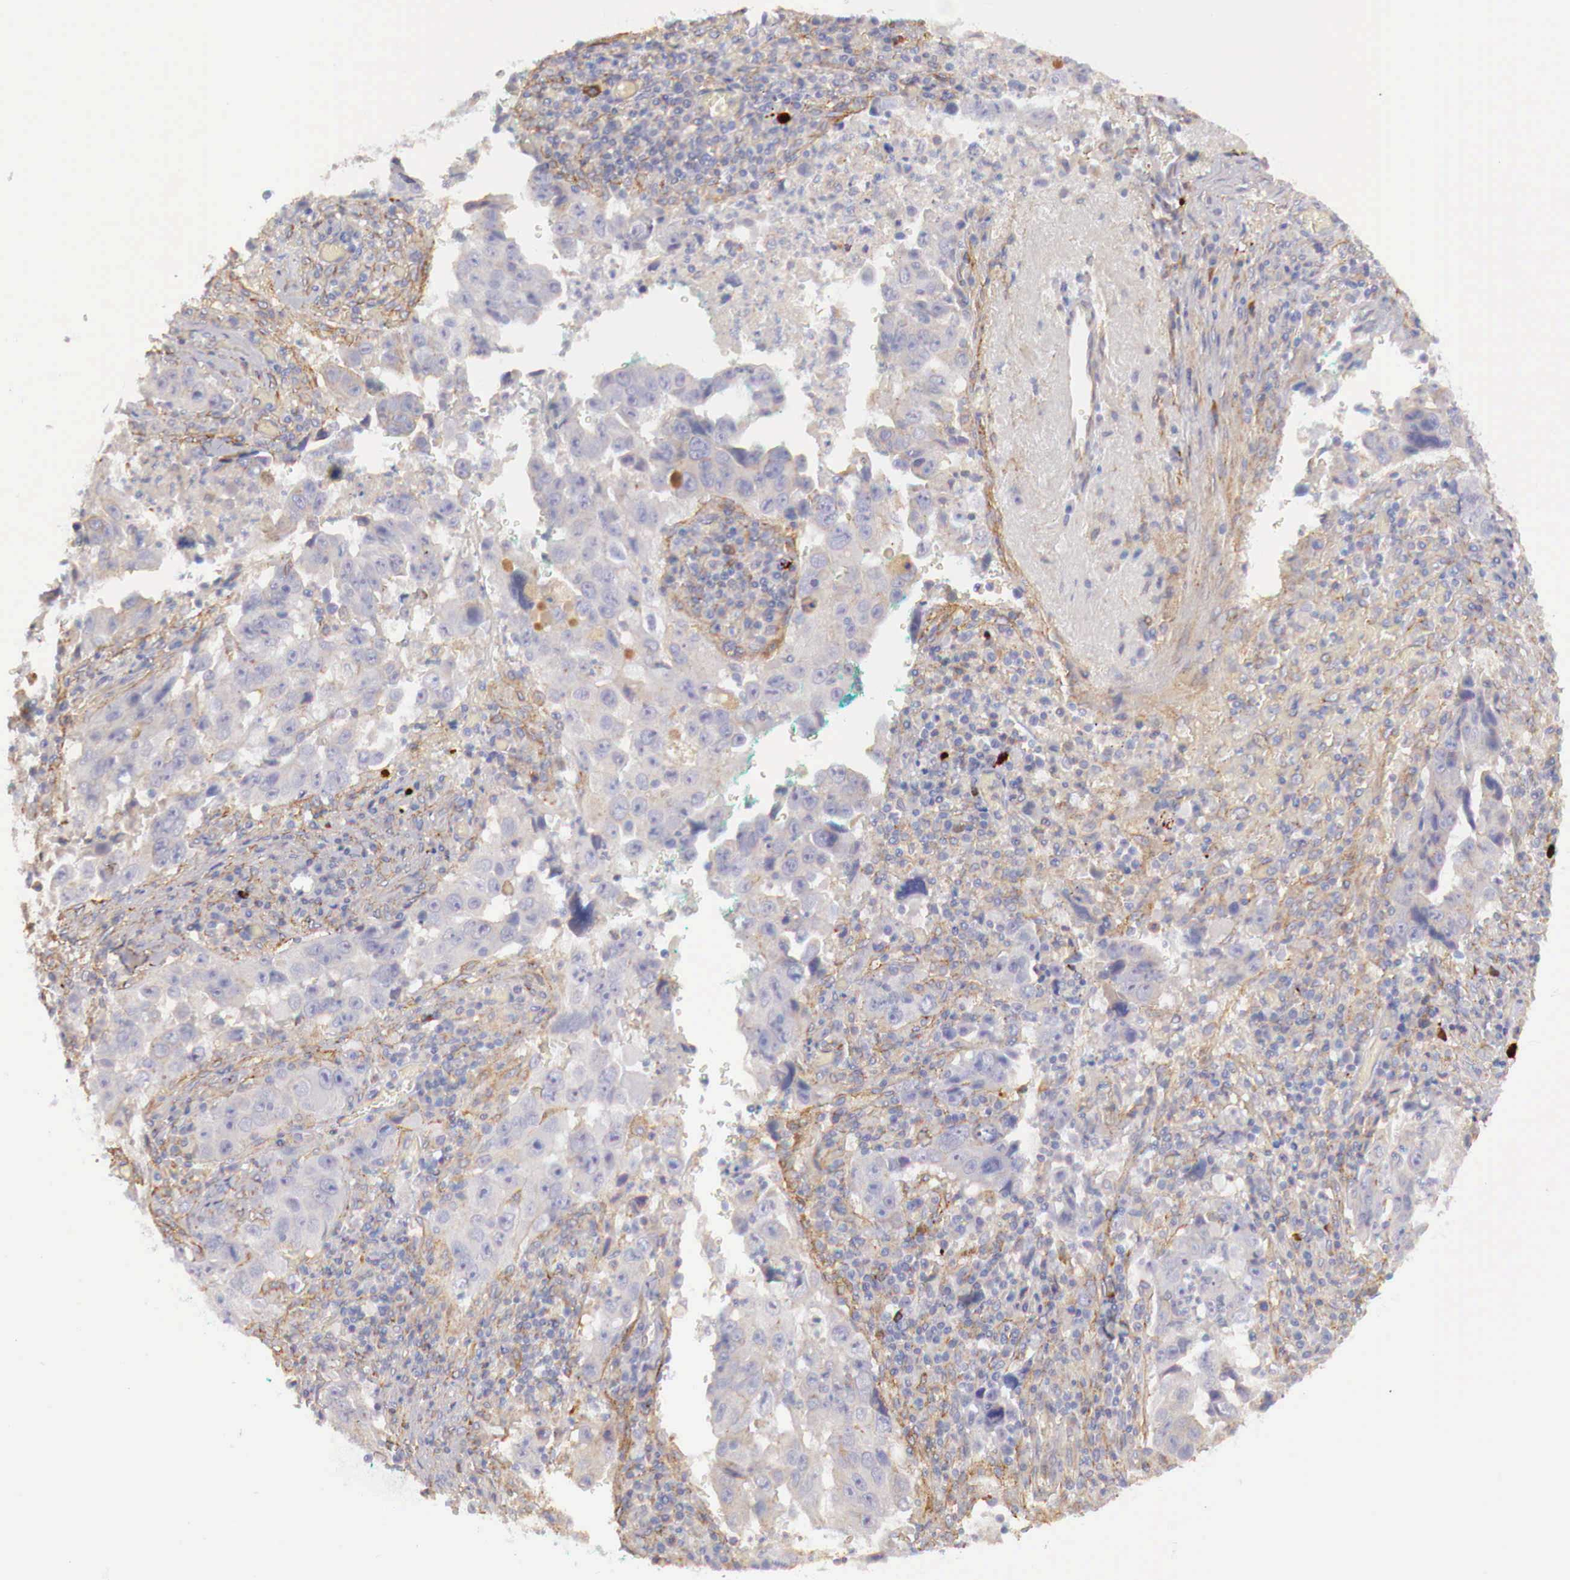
{"staining": {"intensity": "weak", "quantity": ">75%", "location": "cytoplasmic/membranous"}, "tissue": "lung cancer", "cell_type": "Tumor cells", "image_type": "cancer", "snomed": [{"axis": "morphology", "description": "Squamous cell carcinoma, NOS"}, {"axis": "topography", "description": "Lung"}], "caption": "IHC histopathology image of human lung cancer (squamous cell carcinoma) stained for a protein (brown), which demonstrates low levels of weak cytoplasmic/membranous positivity in about >75% of tumor cells.", "gene": "KLHDC7B", "patient": {"sex": "male", "age": 64}}